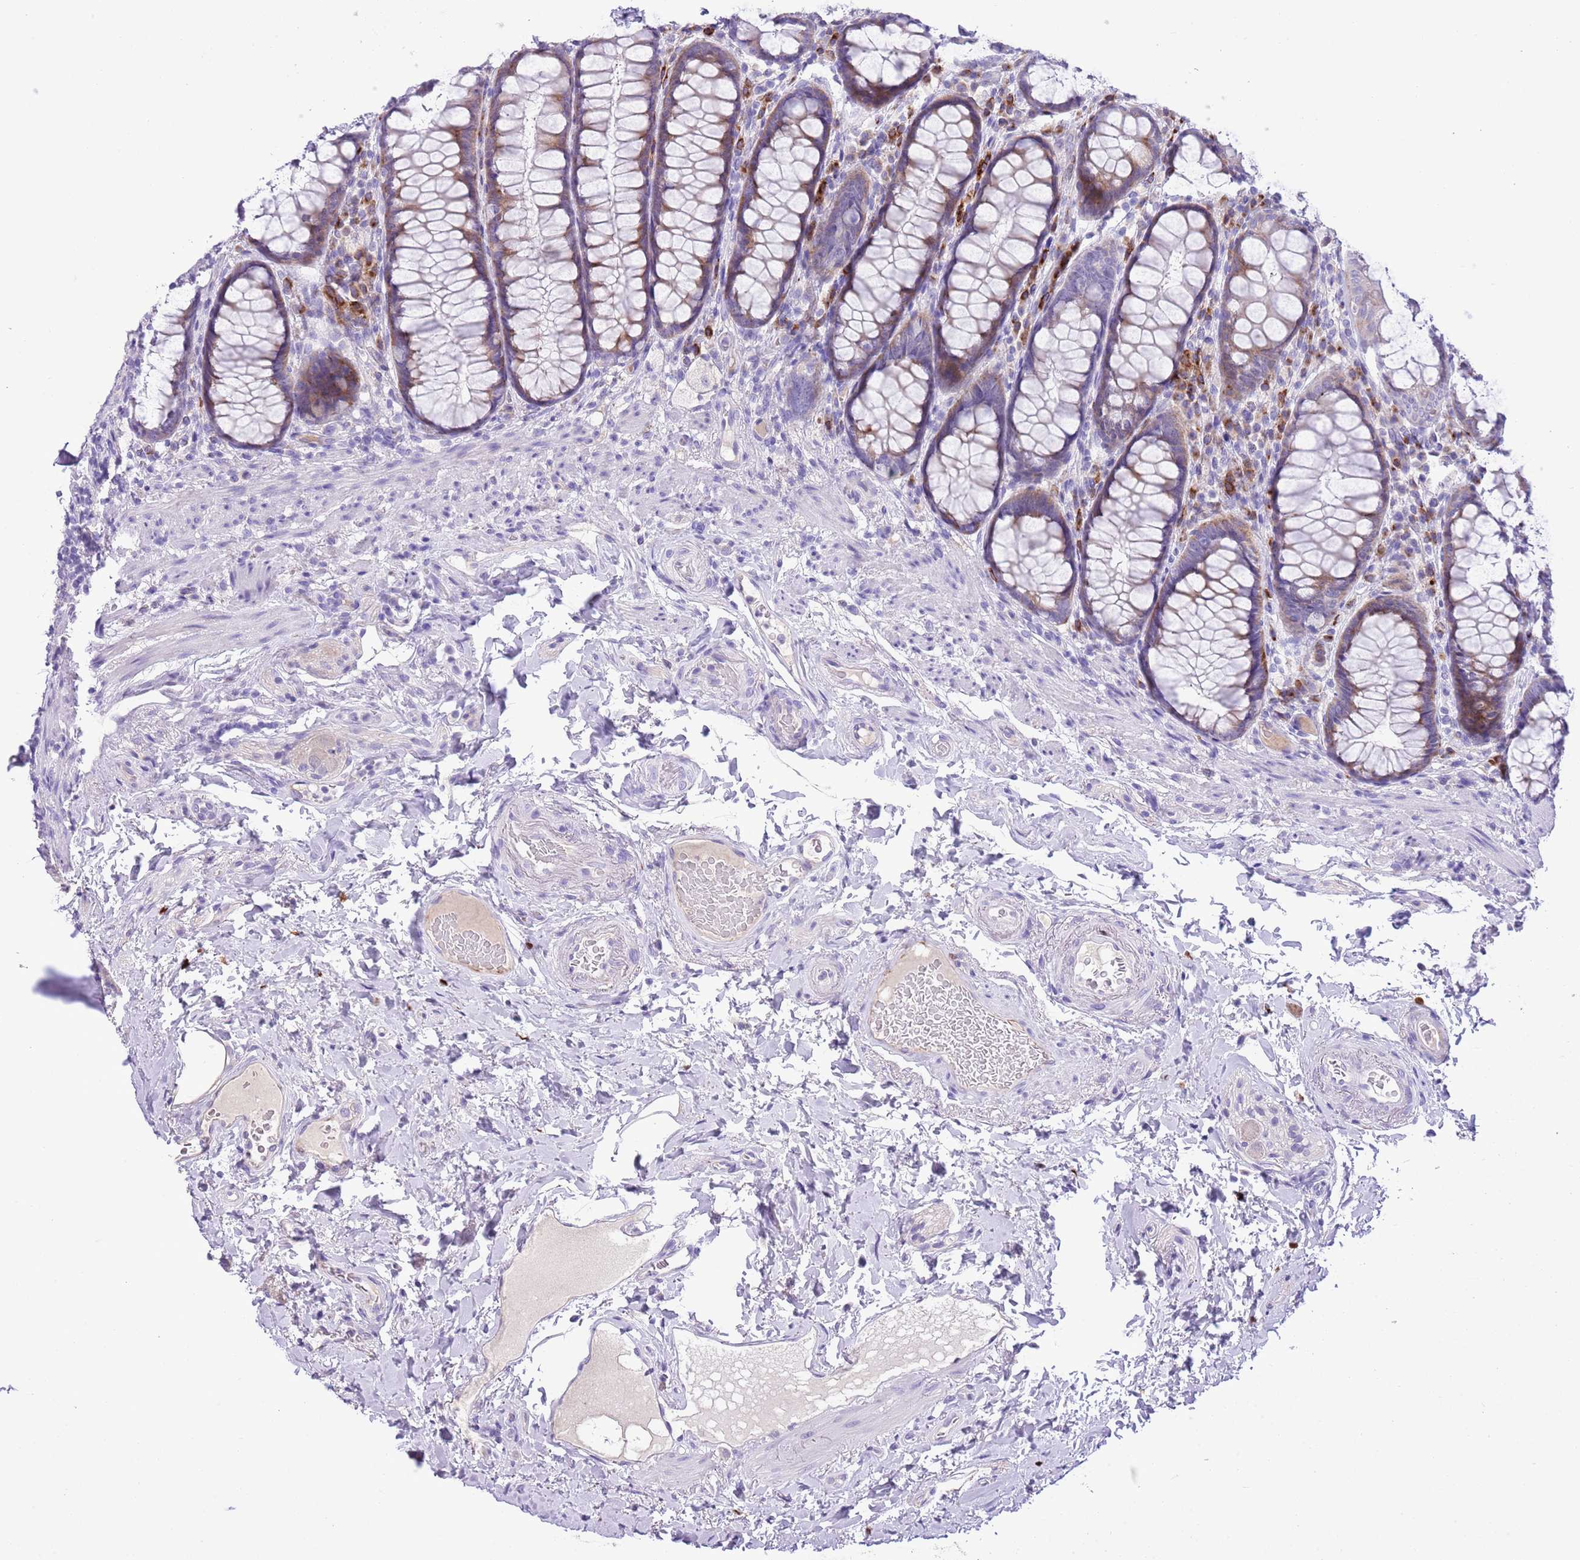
{"staining": {"intensity": "moderate", "quantity": "25%-75%", "location": "cytoplasmic/membranous"}, "tissue": "rectum", "cell_type": "Glandular cells", "image_type": "normal", "snomed": [{"axis": "morphology", "description": "Normal tissue, NOS"}, {"axis": "topography", "description": "Rectum"}], "caption": "Immunohistochemistry (IHC) photomicrograph of normal rectum stained for a protein (brown), which exhibits medium levels of moderate cytoplasmic/membranous expression in approximately 25%-75% of glandular cells.", "gene": "CLEC2A", "patient": {"sex": "male", "age": 83}}